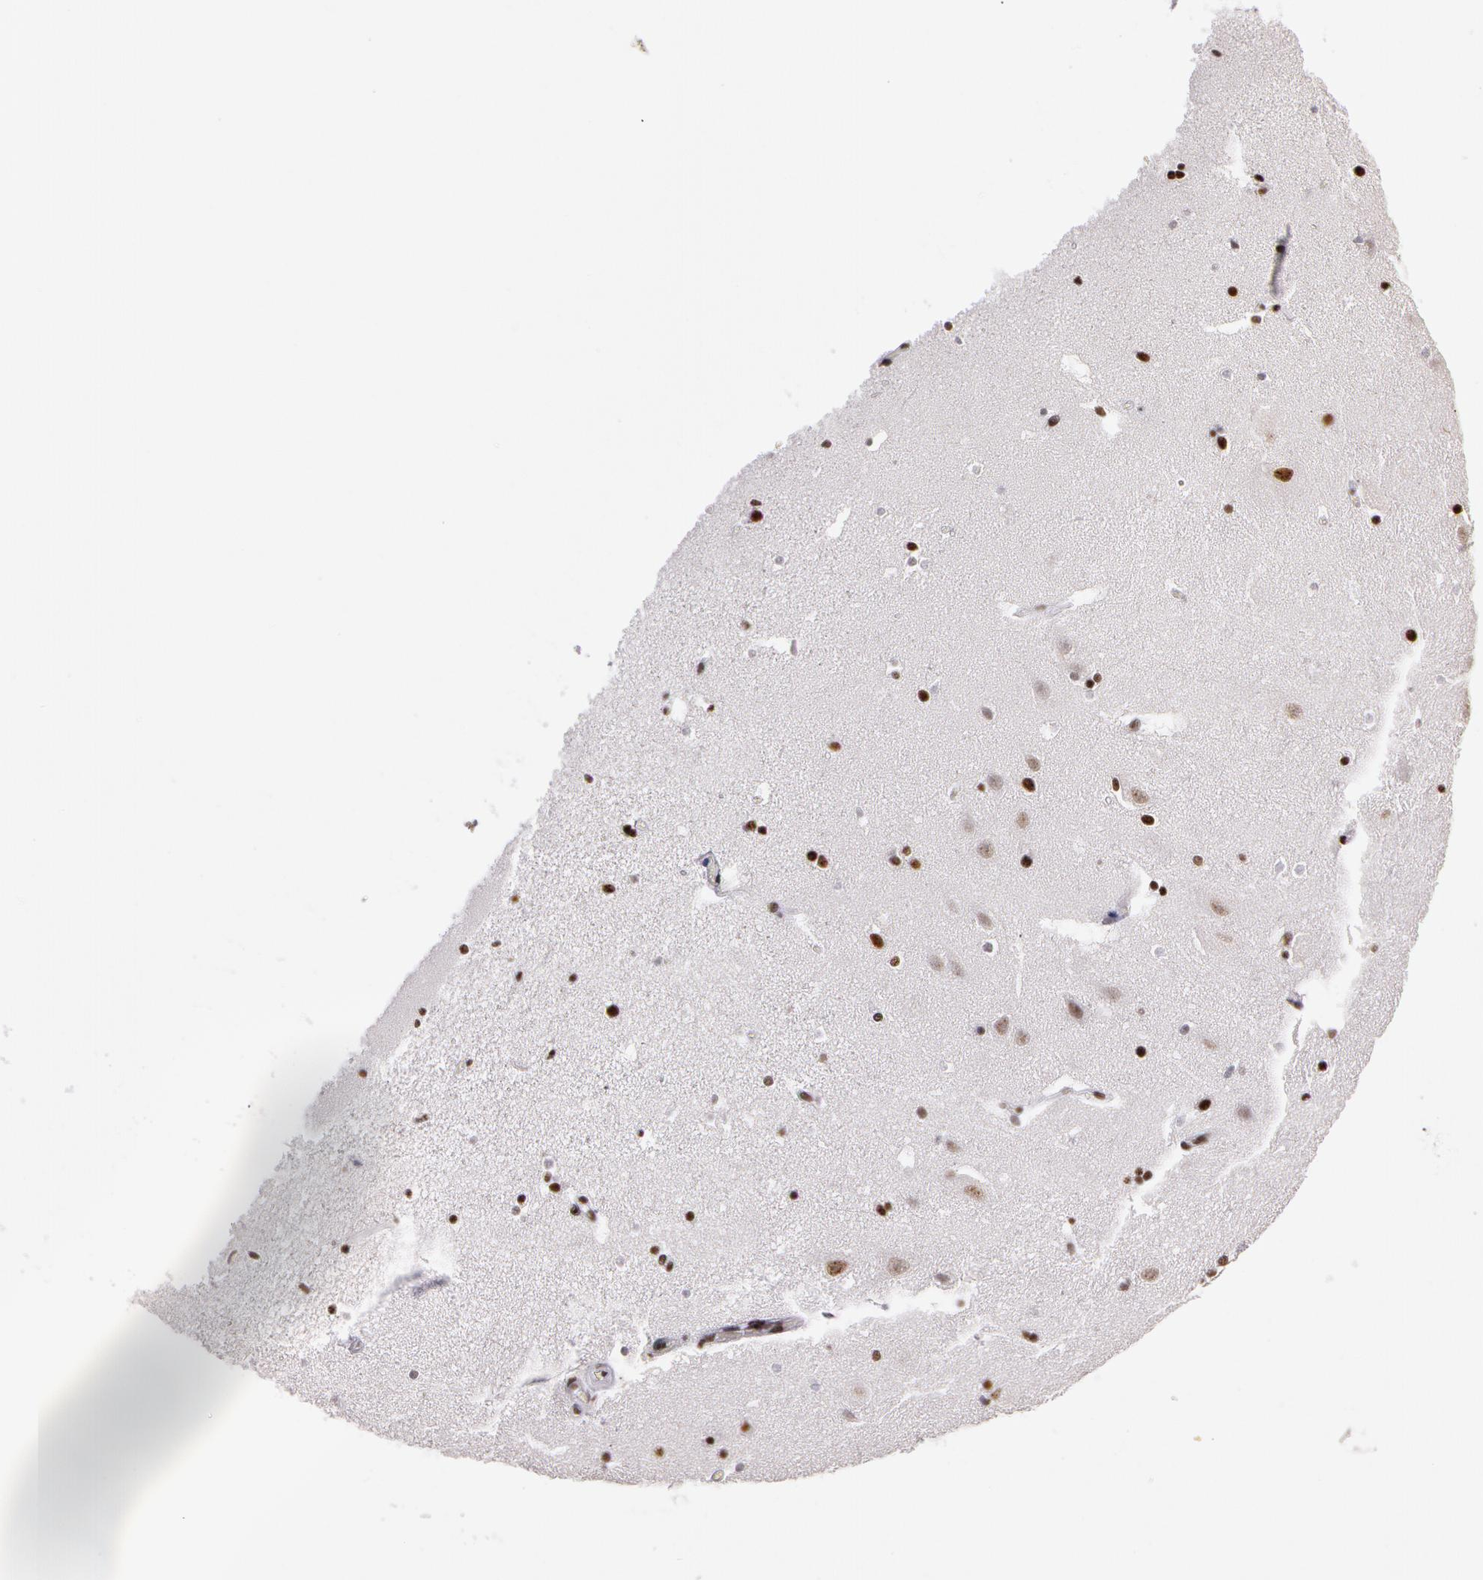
{"staining": {"intensity": "moderate", "quantity": "25%-75%", "location": "nuclear"}, "tissue": "hippocampus", "cell_type": "Glial cells", "image_type": "normal", "snomed": [{"axis": "morphology", "description": "Normal tissue, NOS"}, {"axis": "topography", "description": "Hippocampus"}], "caption": "Immunohistochemical staining of unremarkable human hippocampus demonstrates 25%-75% levels of moderate nuclear protein staining in about 25%-75% of glial cells. (DAB IHC, brown staining for protein, blue staining for nuclei).", "gene": "PNN", "patient": {"sex": "male", "age": 45}}